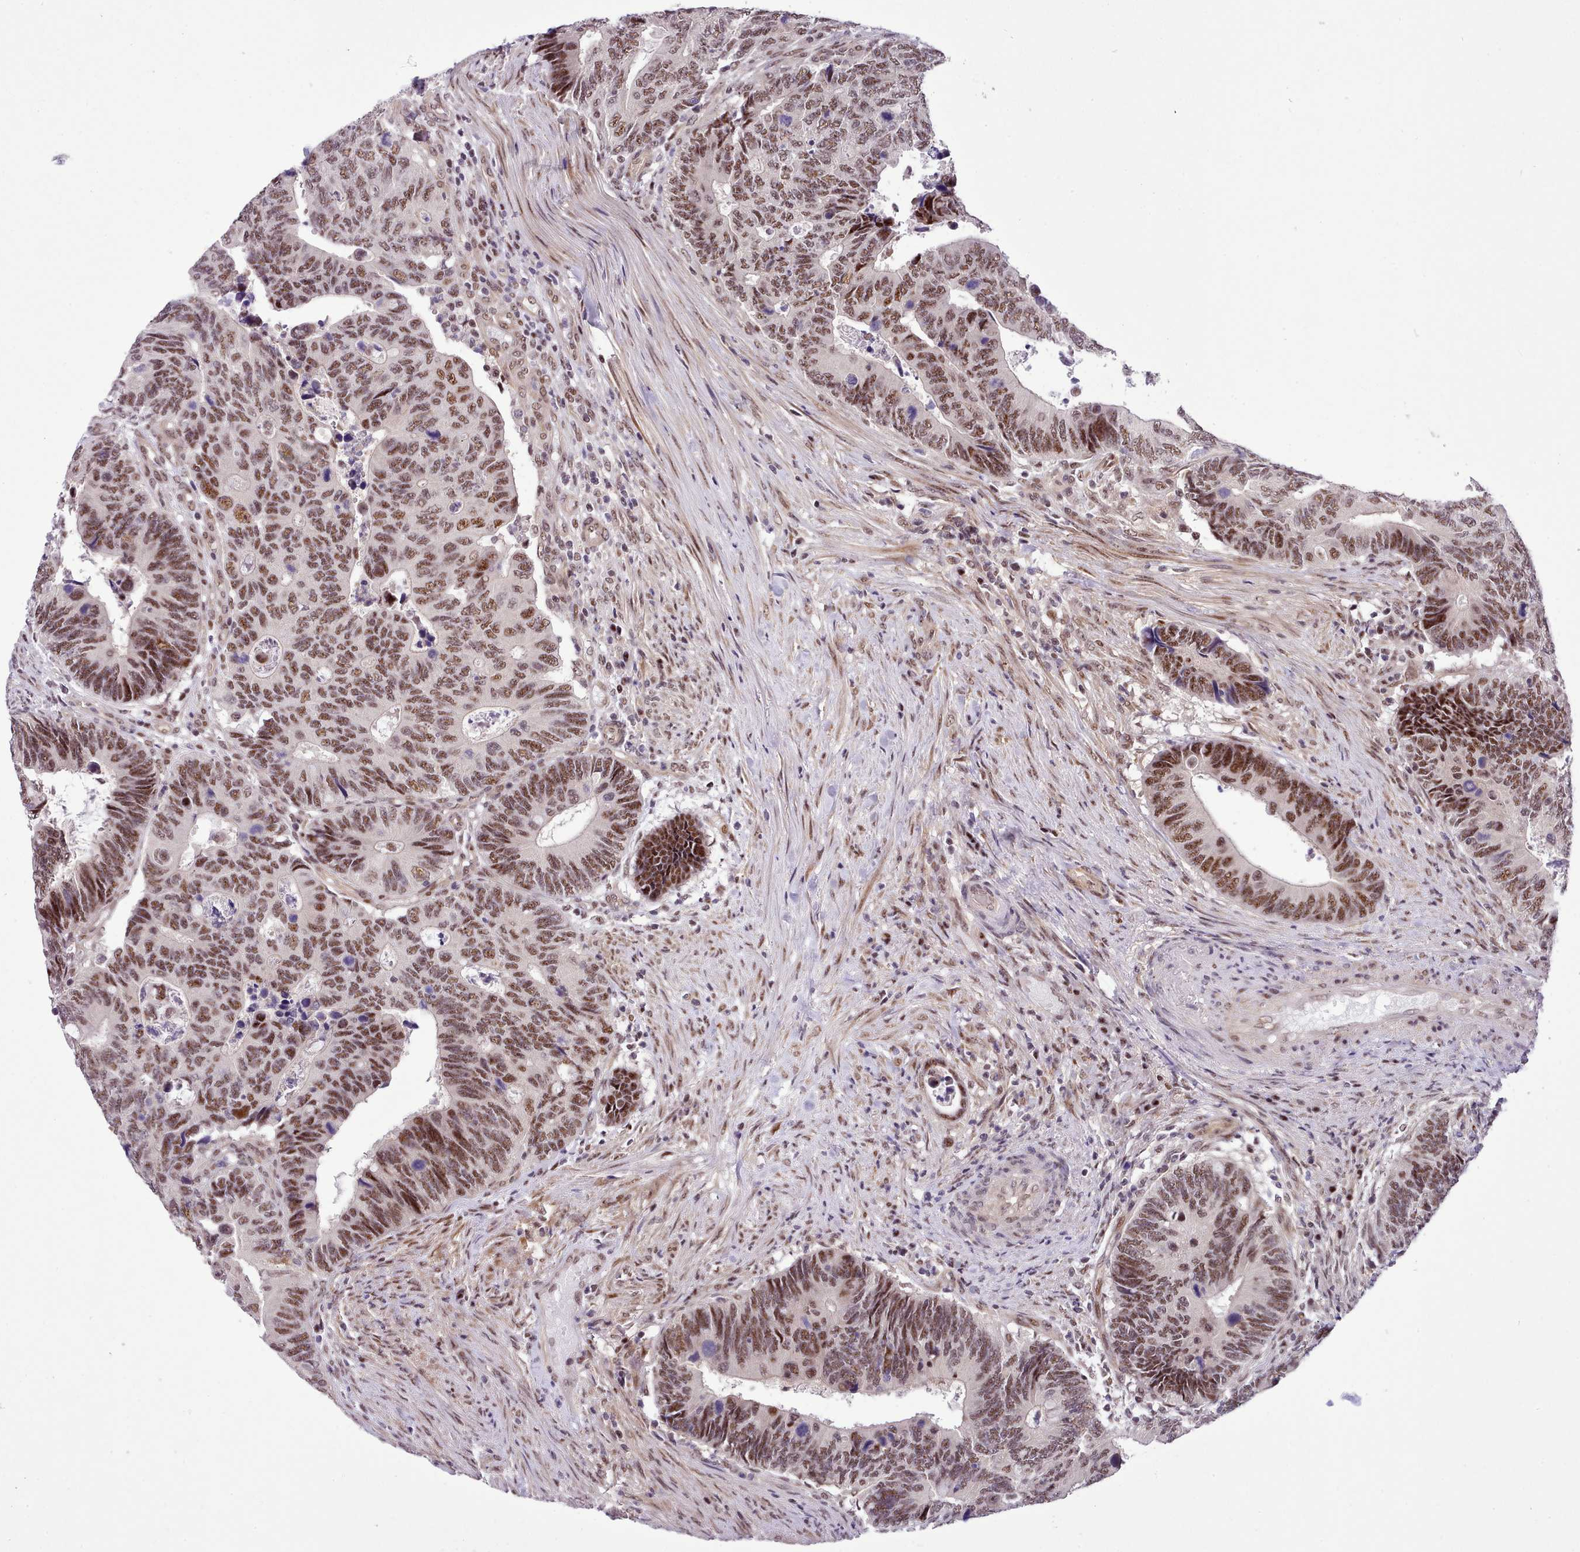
{"staining": {"intensity": "strong", "quantity": ">75%", "location": "nuclear"}, "tissue": "colorectal cancer", "cell_type": "Tumor cells", "image_type": "cancer", "snomed": [{"axis": "morphology", "description": "Adenocarcinoma, NOS"}, {"axis": "topography", "description": "Colon"}], "caption": "A brown stain shows strong nuclear expression of a protein in human colorectal adenocarcinoma tumor cells.", "gene": "HOXB7", "patient": {"sex": "male", "age": 87}}